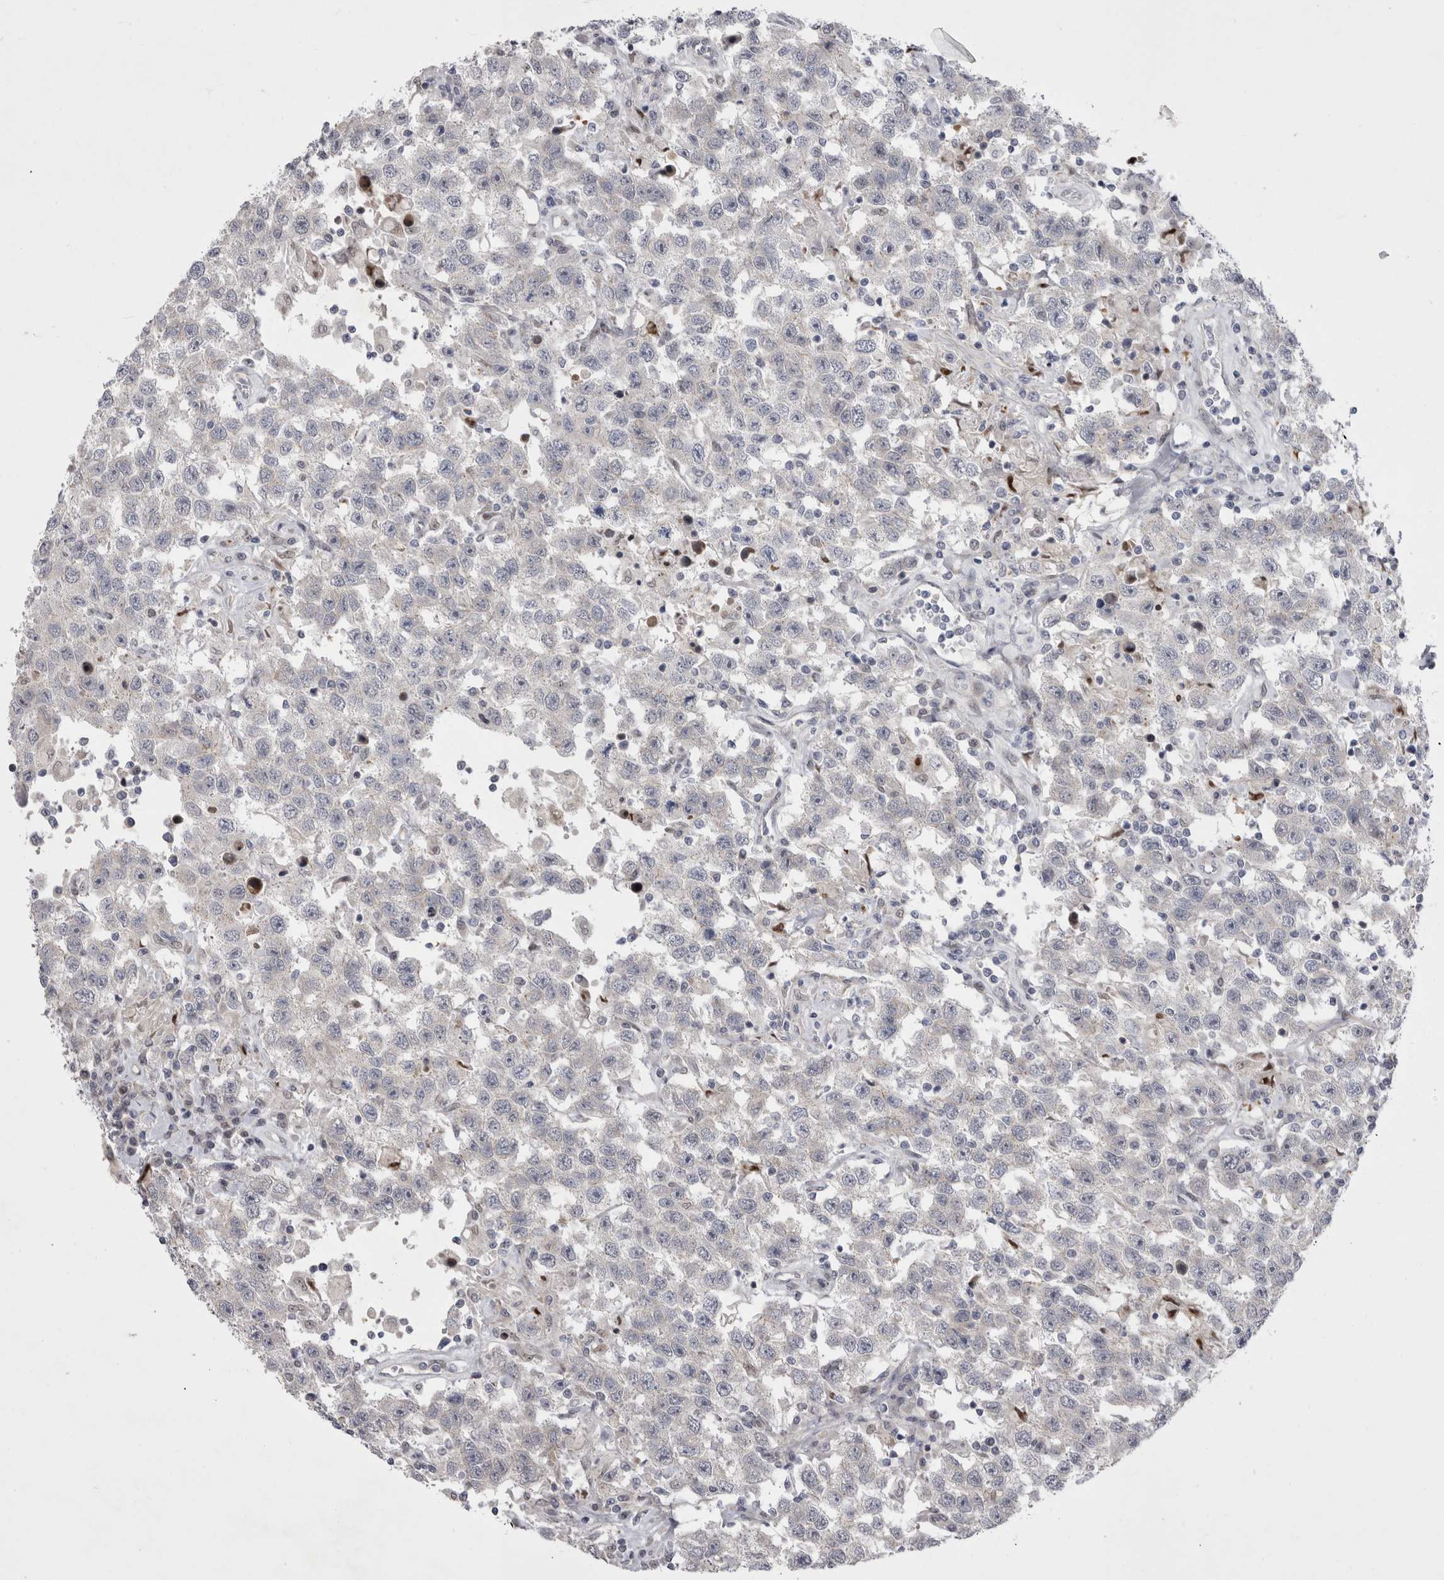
{"staining": {"intensity": "negative", "quantity": "none", "location": "none"}, "tissue": "testis cancer", "cell_type": "Tumor cells", "image_type": "cancer", "snomed": [{"axis": "morphology", "description": "Seminoma, NOS"}, {"axis": "topography", "description": "Testis"}], "caption": "Immunohistochemical staining of testis seminoma exhibits no significant staining in tumor cells. The staining was performed using DAB (3,3'-diaminobenzidine) to visualize the protein expression in brown, while the nuclei were stained in blue with hematoxylin (Magnification: 20x).", "gene": "NENF", "patient": {"sex": "male", "age": 41}}